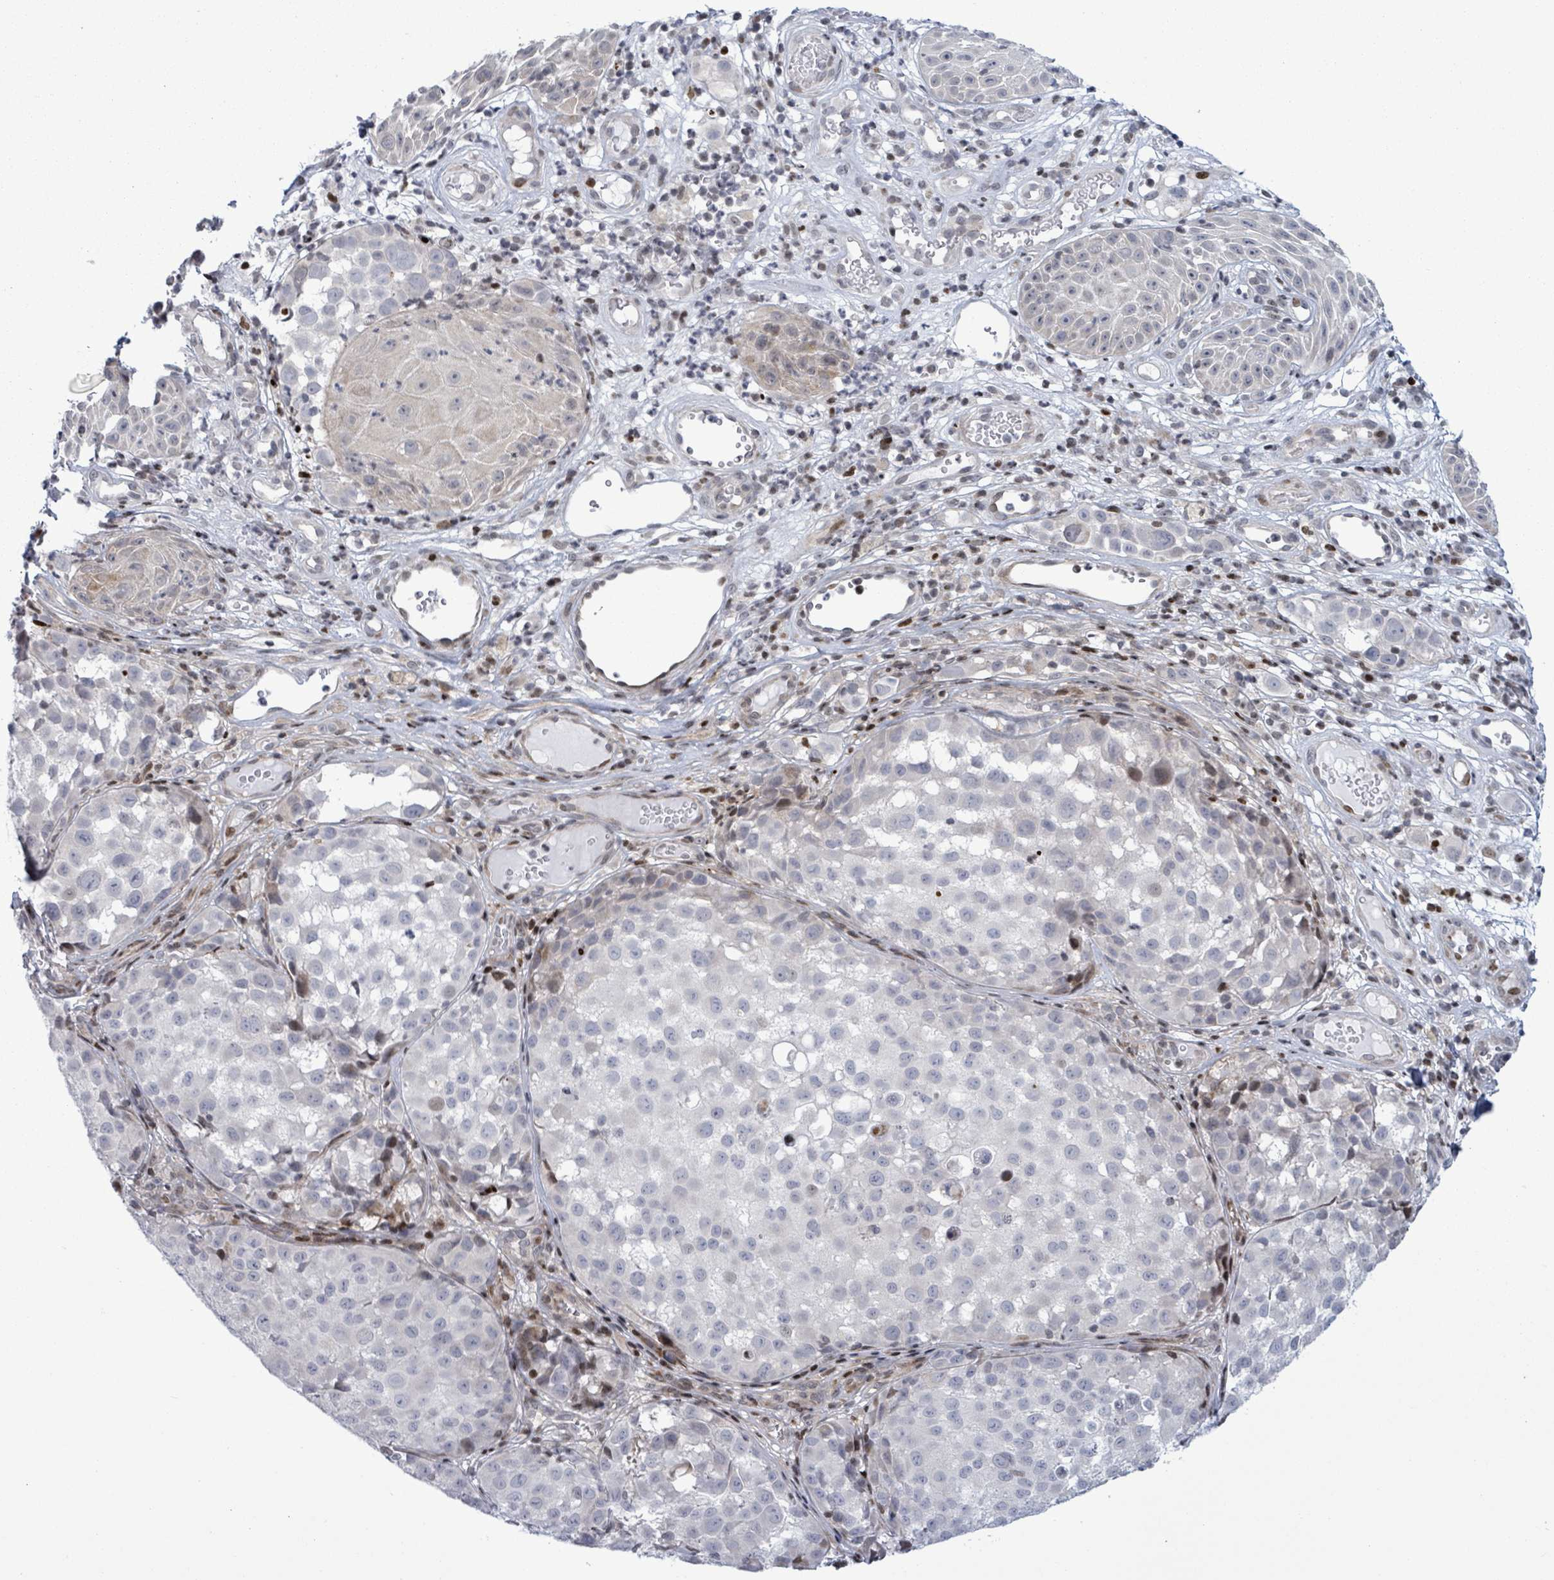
{"staining": {"intensity": "negative", "quantity": "none", "location": "none"}, "tissue": "melanoma", "cell_type": "Tumor cells", "image_type": "cancer", "snomed": [{"axis": "morphology", "description": "Malignant melanoma, NOS"}, {"axis": "topography", "description": "Skin"}], "caption": "DAB (3,3'-diaminobenzidine) immunohistochemical staining of human melanoma displays no significant positivity in tumor cells. (Stains: DAB (3,3'-diaminobenzidine) IHC with hematoxylin counter stain, Microscopy: brightfield microscopy at high magnification).", "gene": "FNDC4", "patient": {"sex": "male", "age": 64}}